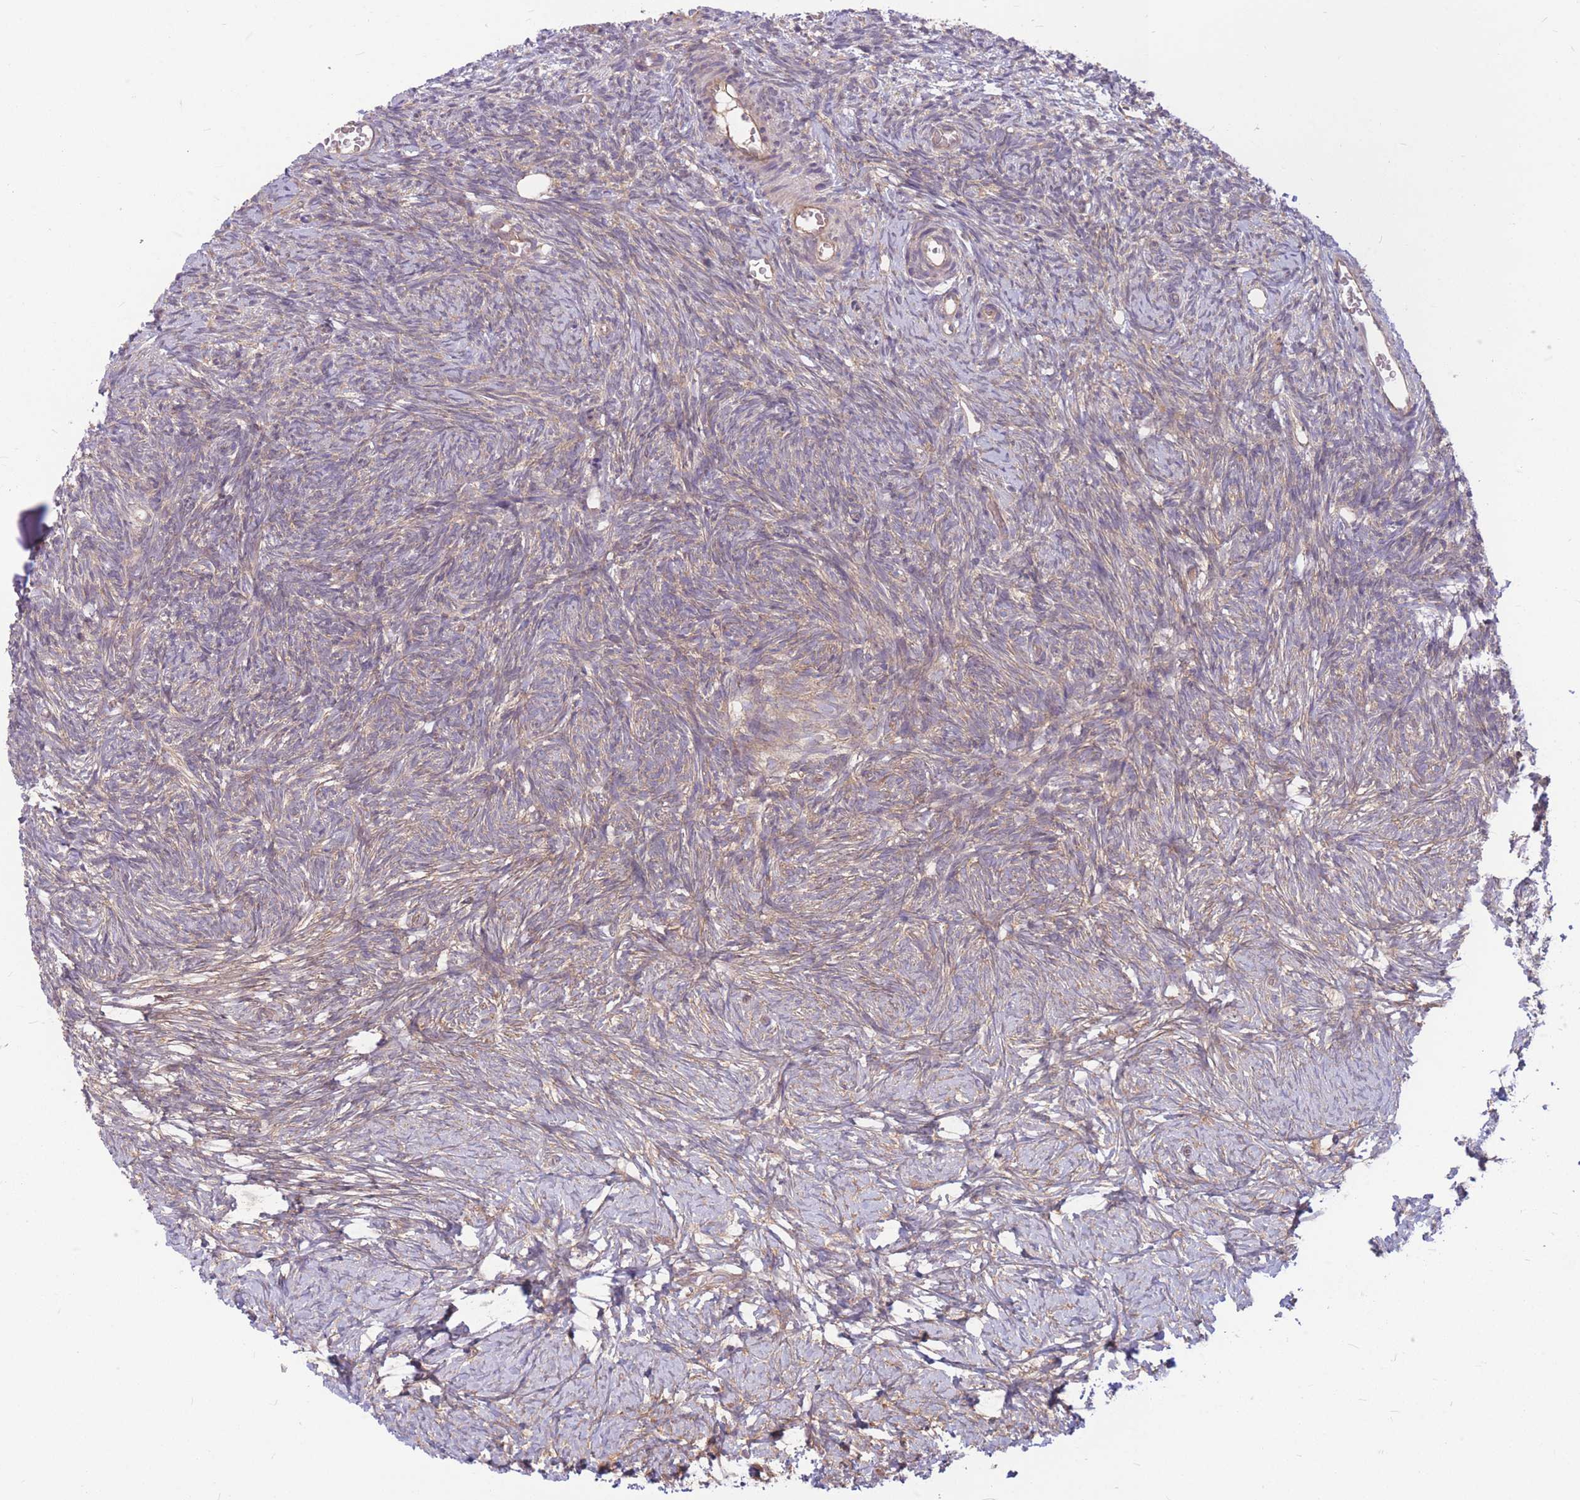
{"staining": {"intensity": "weak", "quantity": ">75%", "location": "cytoplasmic/membranous"}, "tissue": "ovary", "cell_type": "Ovarian stroma cells", "image_type": "normal", "snomed": [{"axis": "morphology", "description": "Normal tissue, NOS"}, {"axis": "topography", "description": "Ovary"}], "caption": "This photomicrograph exhibits immunohistochemistry staining of unremarkable ovary, with low weak cytoplasmic/membranous expression in about >75% of ovarian stroma cells.", "gene": "GMNN", "patient": {"sex": "female", "age": 39}}